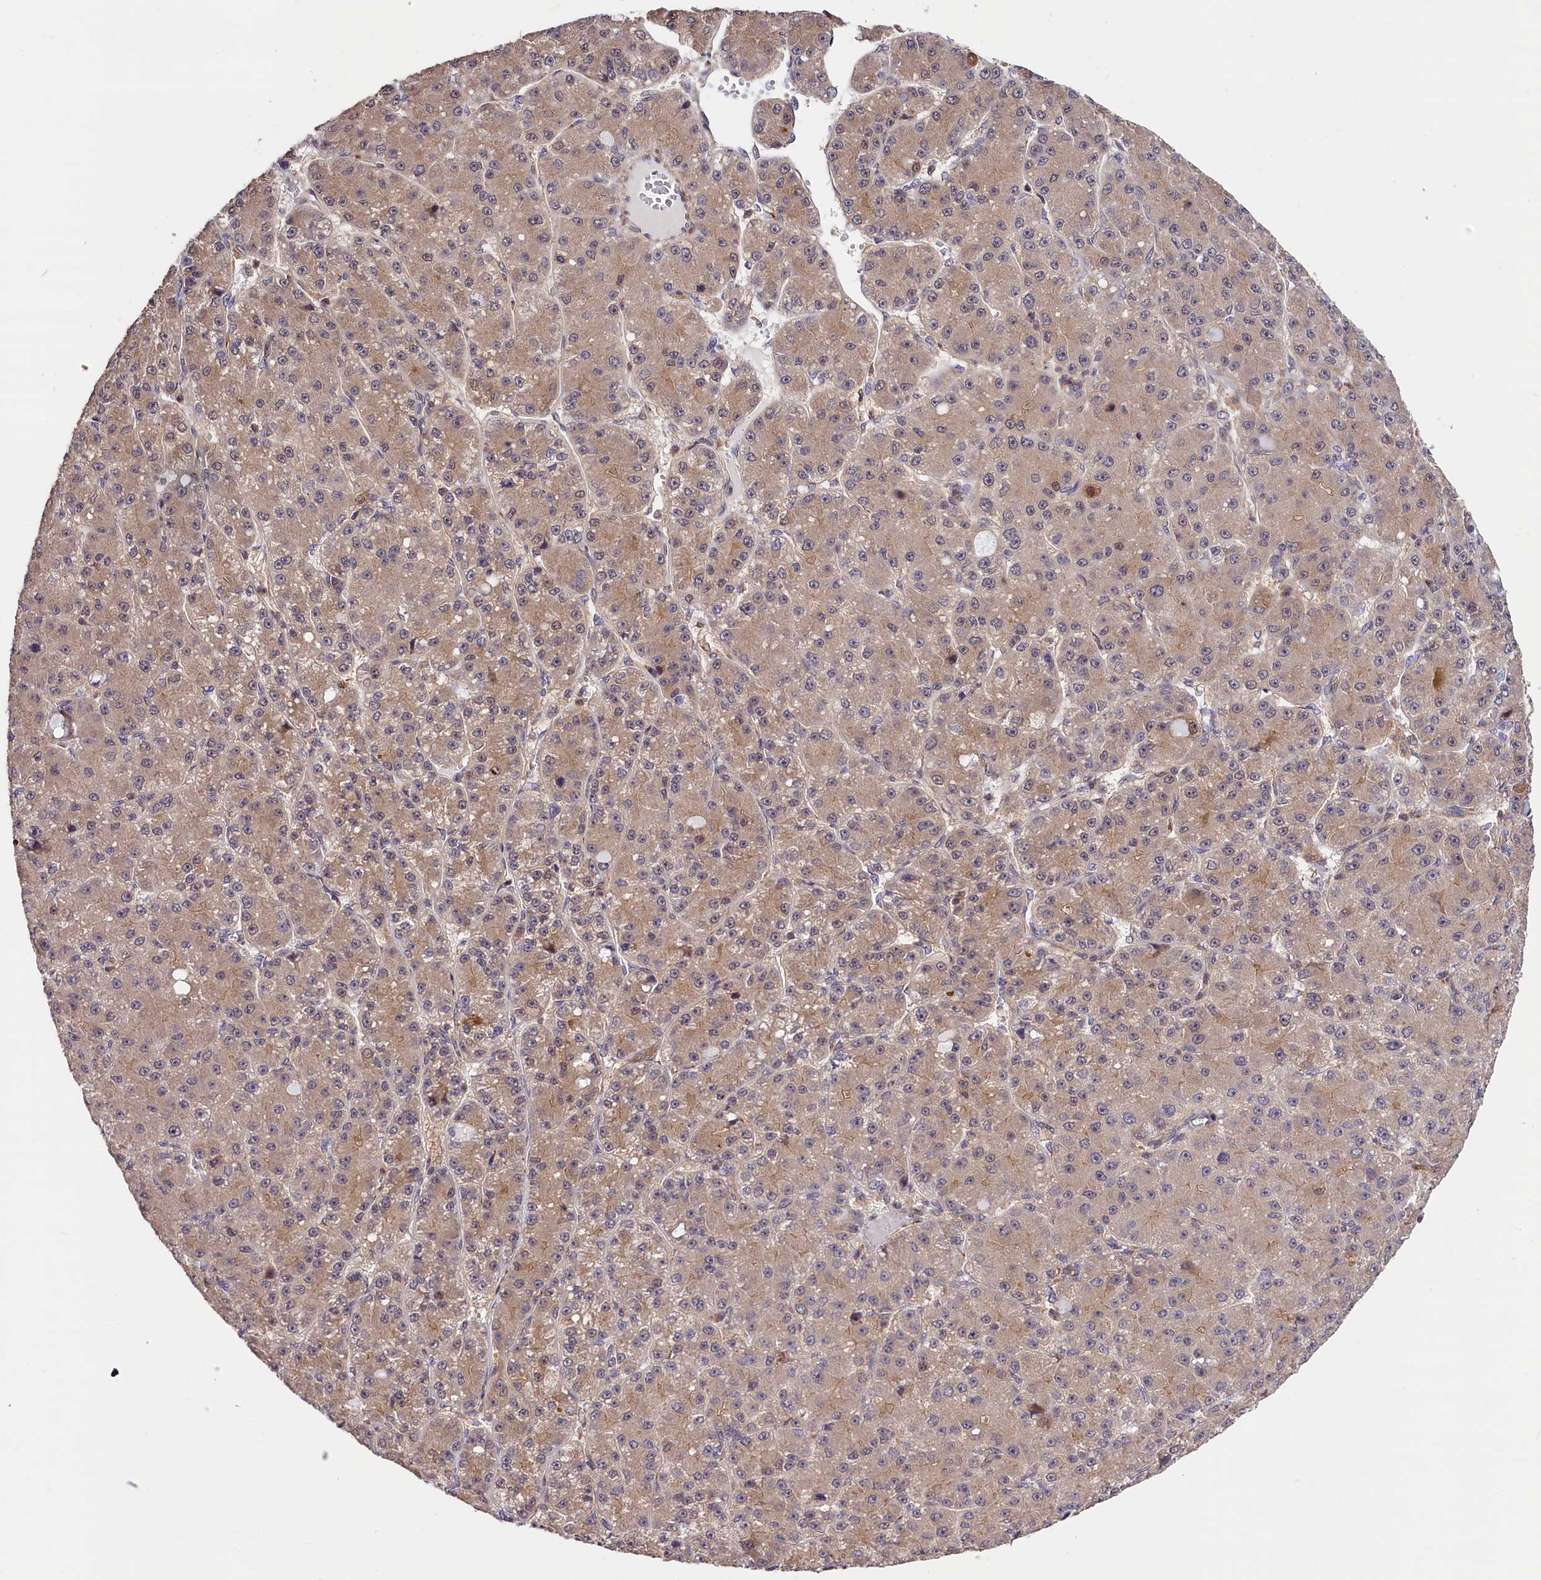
{"staining": {"intensity": "weak", "quantity": "25%-75%", "location": "cytoplasmic/membranous"}, "tissue": "liver cancer", "cell_type": "Tumor cells", "image_type": "cancer", "snomed": [{"axis": "morphology", "description": "Carcinoma, Hepatocellular, NOS"}, {"axis": "topography", "description": "Liver"}], "caption": "Tumor cells reveal weak cytoplasmic/membranous staining in approximately 25%-75% of cells in liver cancer (hepatocellular carcinoma).", "gene": "CHORDC1", "patient": {"sex": "male", "age": 67}}